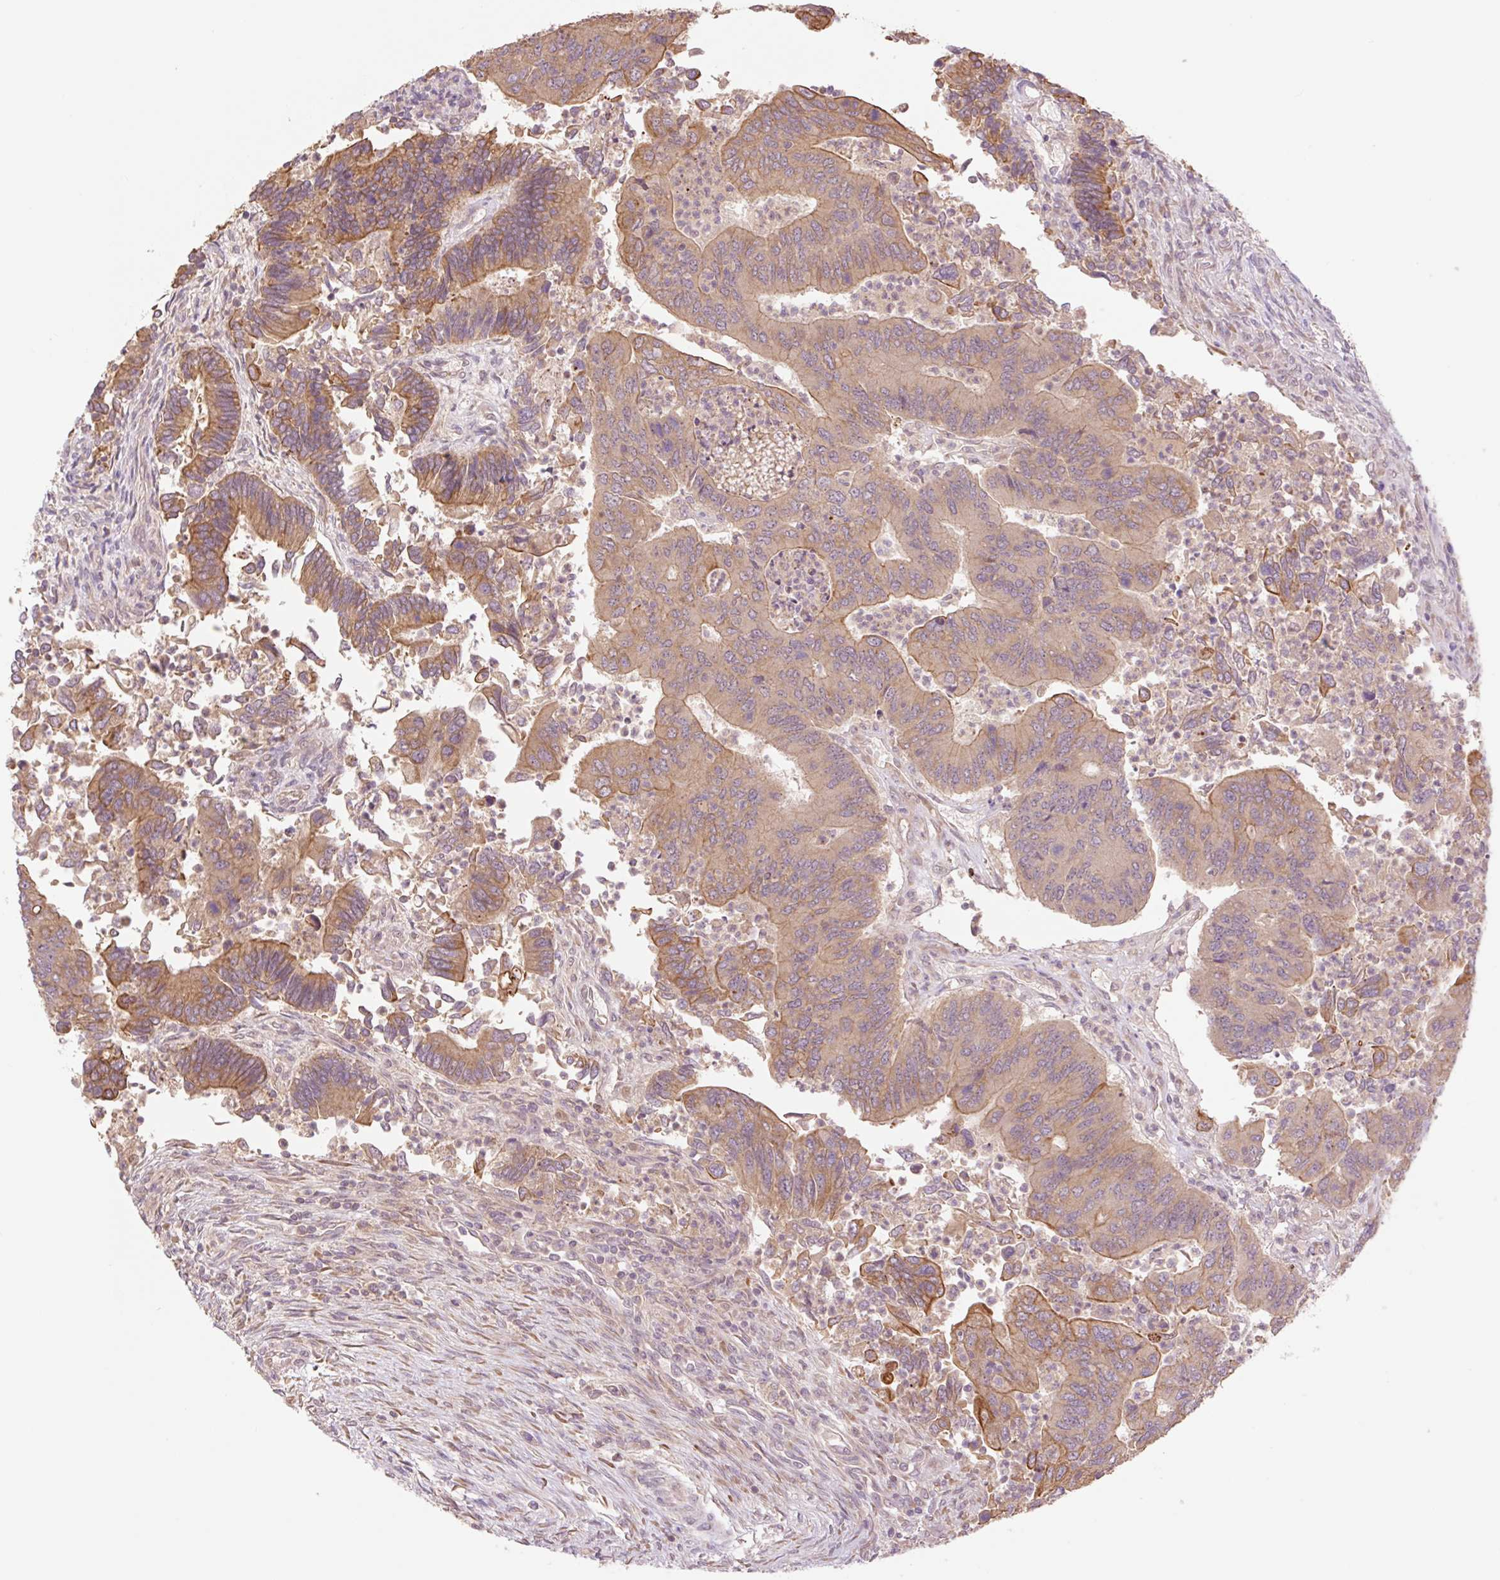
{"staining": {"intensity": "moderate", "quantity": ">75%", "location": "cytoplasmic/membranous"}, "tissue": "colorectal cancer", "cell_type": "Tumor cells", "image_type": "cancer", "snomed": [{"axis": "morphology", "description": "Adenocarcinoma, NOS"}, {"axis": "topography", "description": "Colon"}], "caption": "Colorectal adenocarcinoma stained with DAB immunohistochemistry exhibits medium levels of moderate cytoplasmic/membranous positivity in about >75% of tumor cells.", "gene": "YJU2B", "patient": {"sex": "female", "age": 67}}